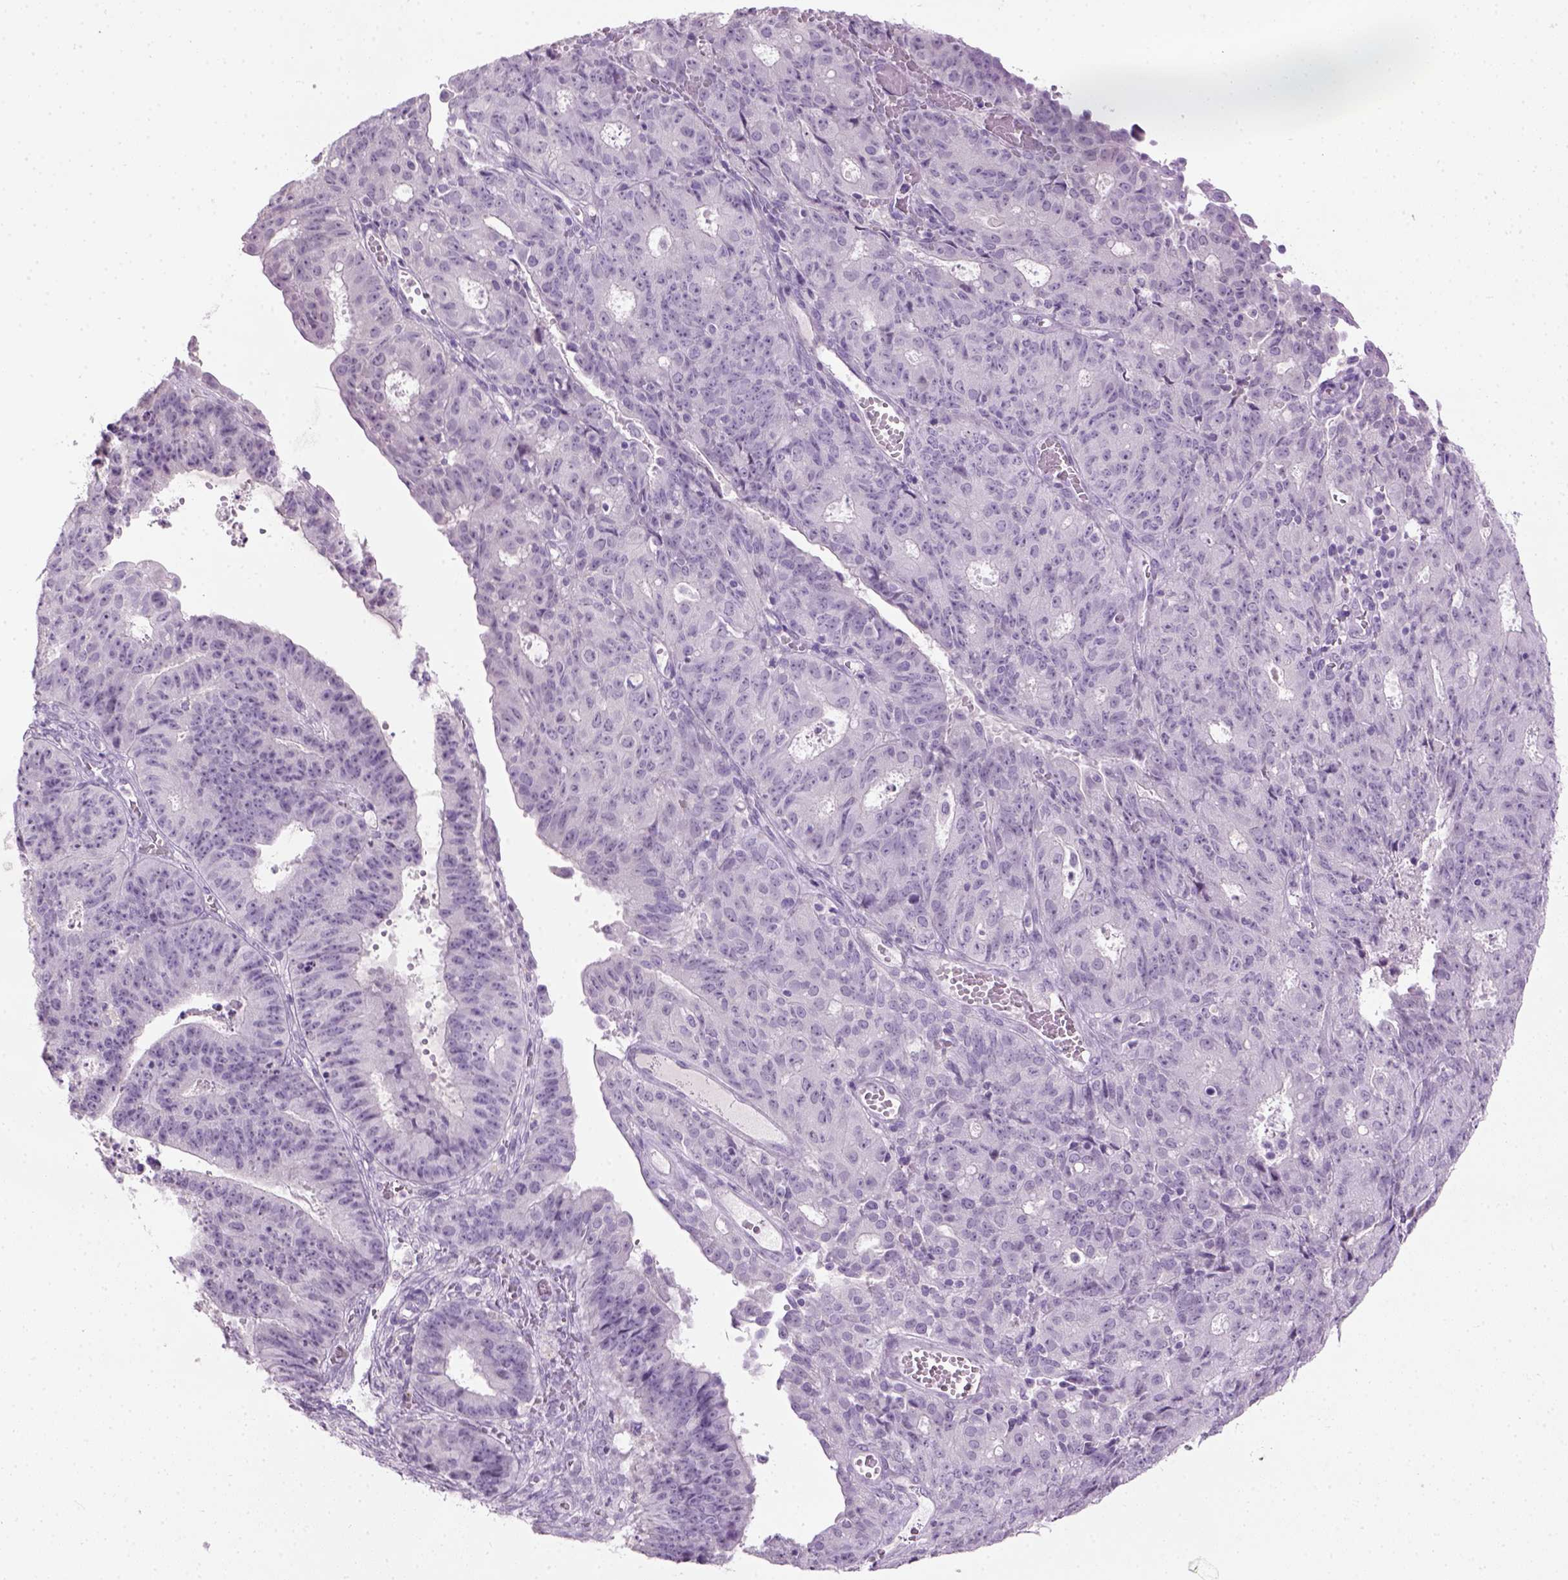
{"staining": {"intensity": "negative", "quantity": "none", "location": "none"}, "tissue": "ovarian cancer", "cell_type": "Tumor cells", "image_type": "cancer", "snomed": [{"axis": "morphology", "description": "Carcinoma, endometroid"}, {"axis": "topography", "description": "Ovary"}], "caption": "Immunohistochemistry image of human ovarian endometroid carcinoma stained for a protein (brown), which shows no staining in tumor cells.", "gene": "GABRB2", "patient": {"sex": "female", "age": 42}}